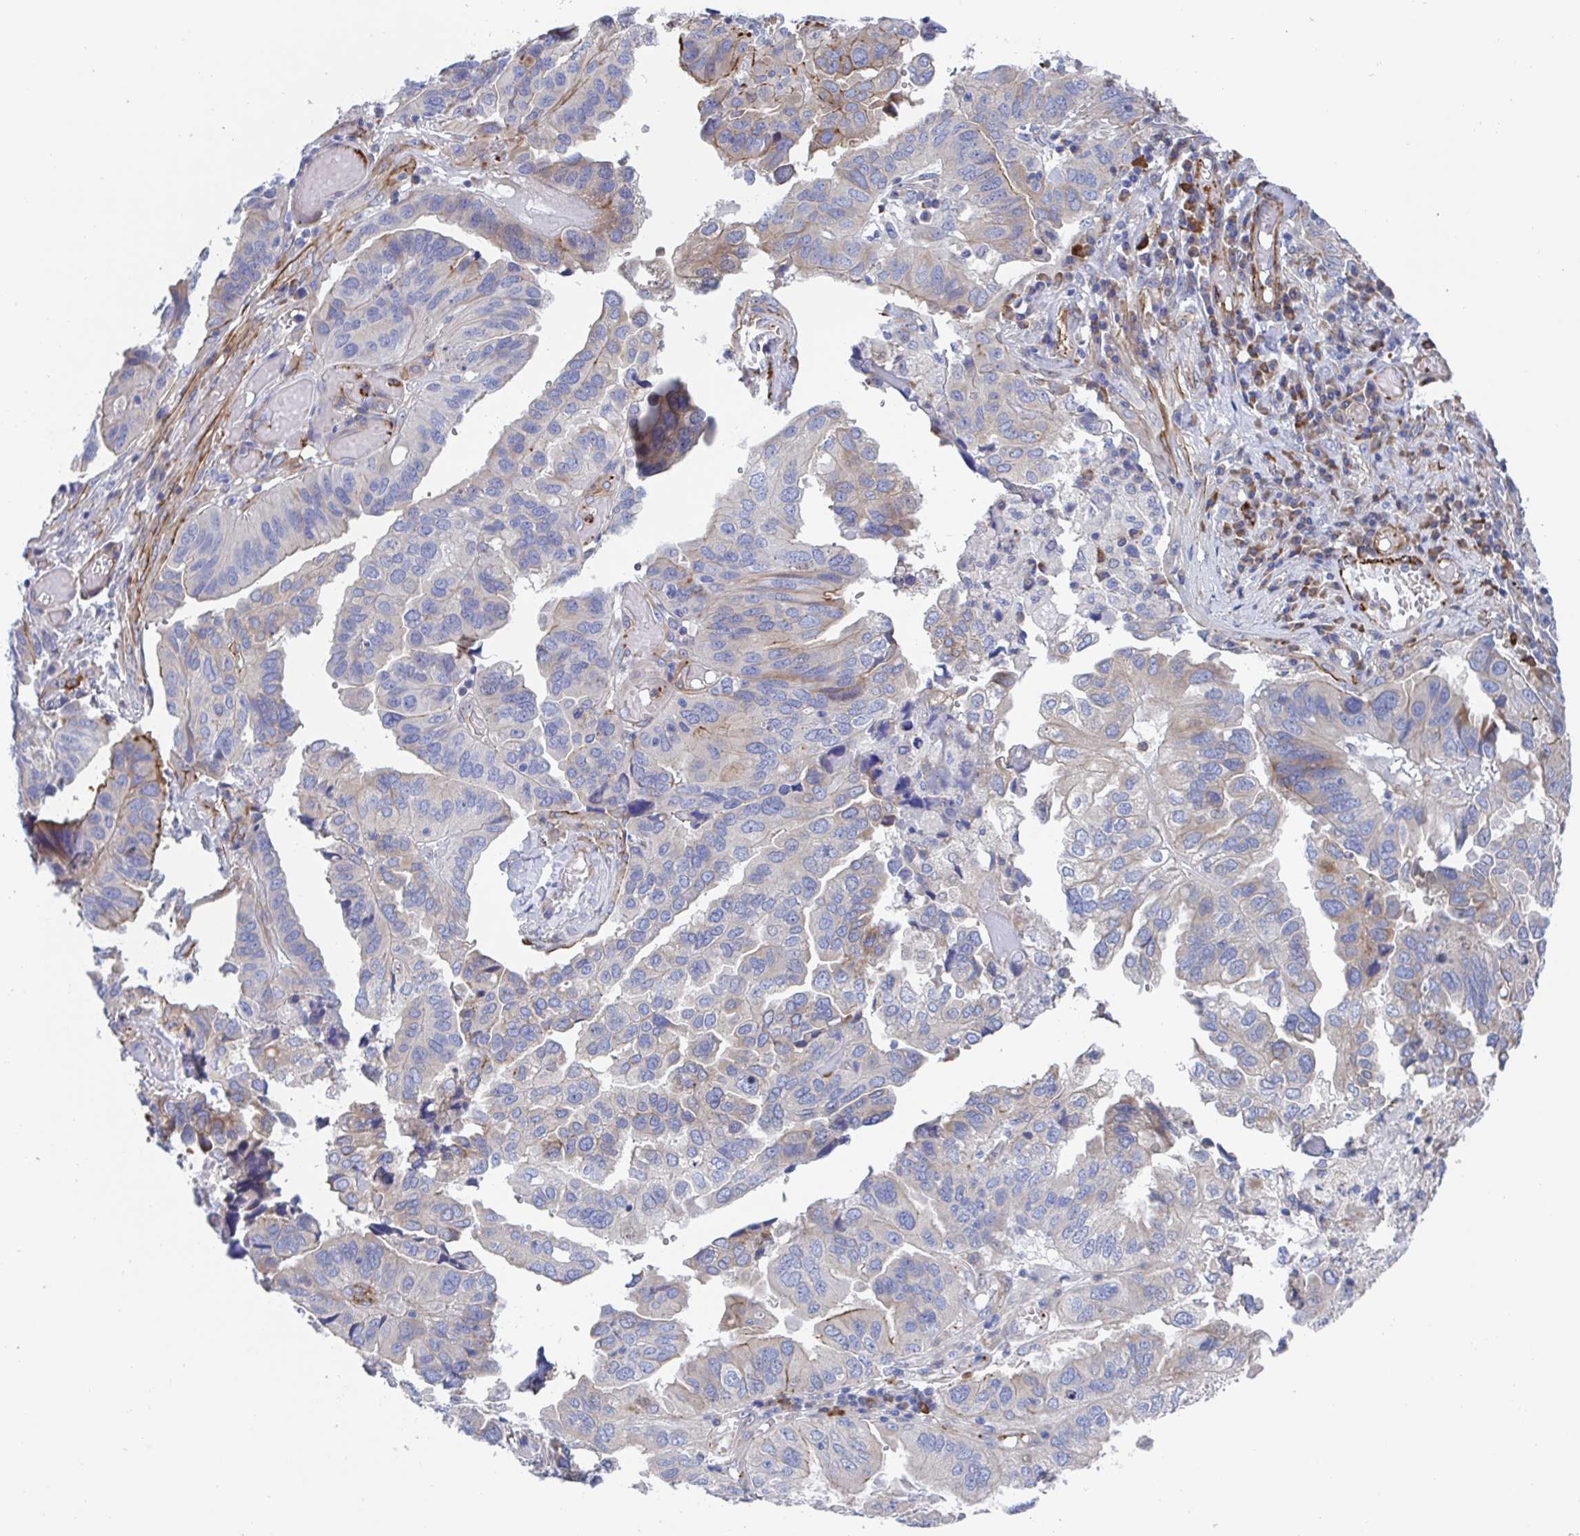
{"staining": {"intensity": "negative", "quantity": "none", "location": "none"}, "tissue": "ovarian cancer", "cell_type": "Tumor cells", "image_type": "cancer", "snomed": [{"axis": "morphology", "description": "Cystadenocarcinoma, serous, NOS"}, {"axis": "topography", "description": "Ovary"}], "caption": "DAB immunohistochemical staining of serous cystadenocarcinoma (ovarian) displays no significant expression in tumor cells.", "gene": "KLC3", "patient": {"sex": "female", "age": 79}}